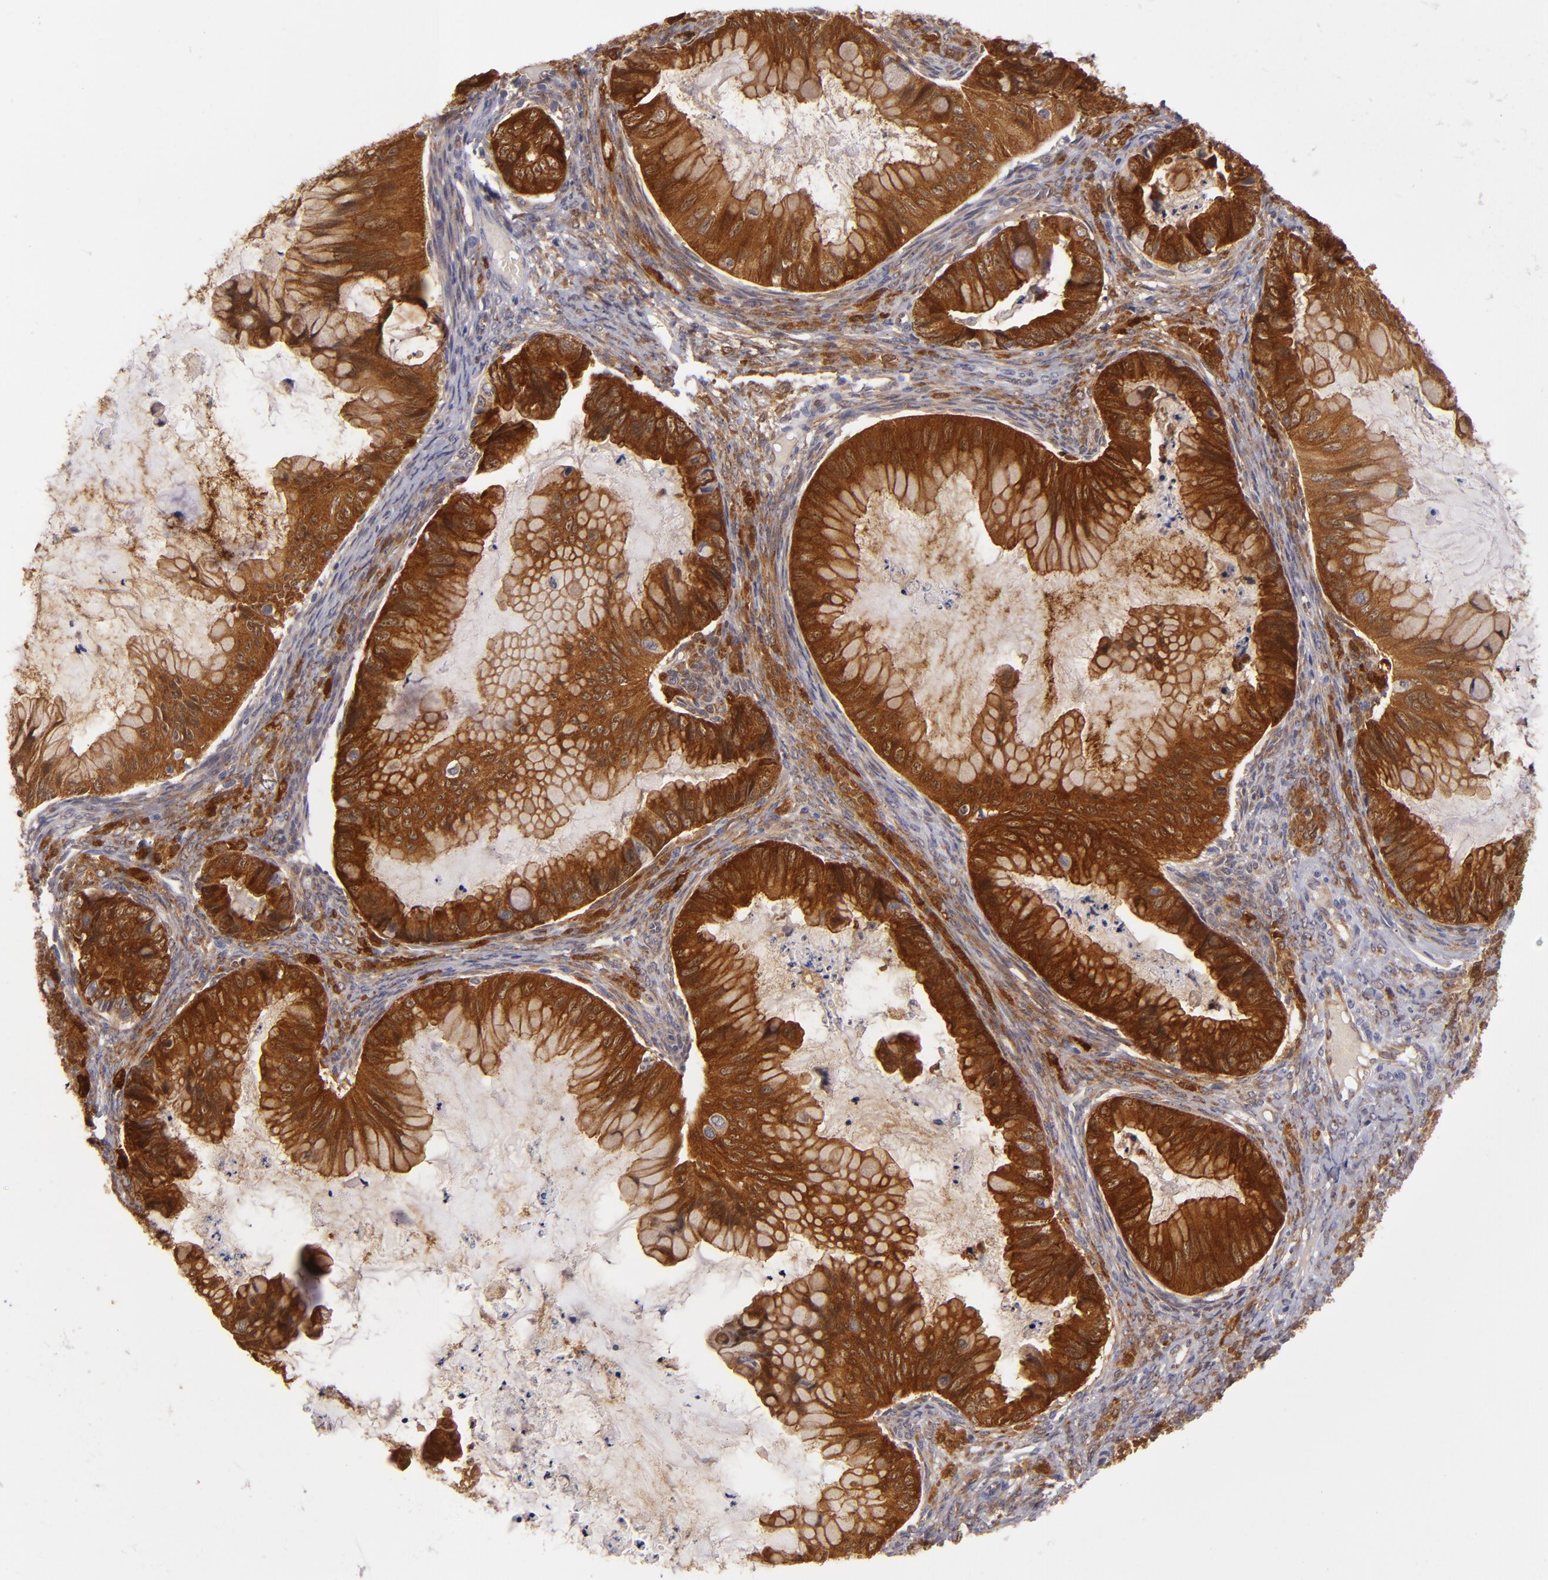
{"staining": {"intensity": "strong", "quantity": ">75%", "location": "cytoplasmic/membranous"}, "tissue": "ovarian cancer", "cell_type": "Tumor cells", "image_type": "cancer", "snomed": [{"axis": "morphology", "description": "Cystadenocarcinoma, mucinous, NOS"}, {"axis": "topography", "description": "Ovary"}], "caption": "IHC histopathology image of ovarian mucinous cystadenocarcinoma stained for a protein (brown), which reveals high levels of strong cytoplasmic/membranous staining in about >75% of tumor cells.", "gene": "SH2D4A", "patient": {"sex": "female", "age": 36}}